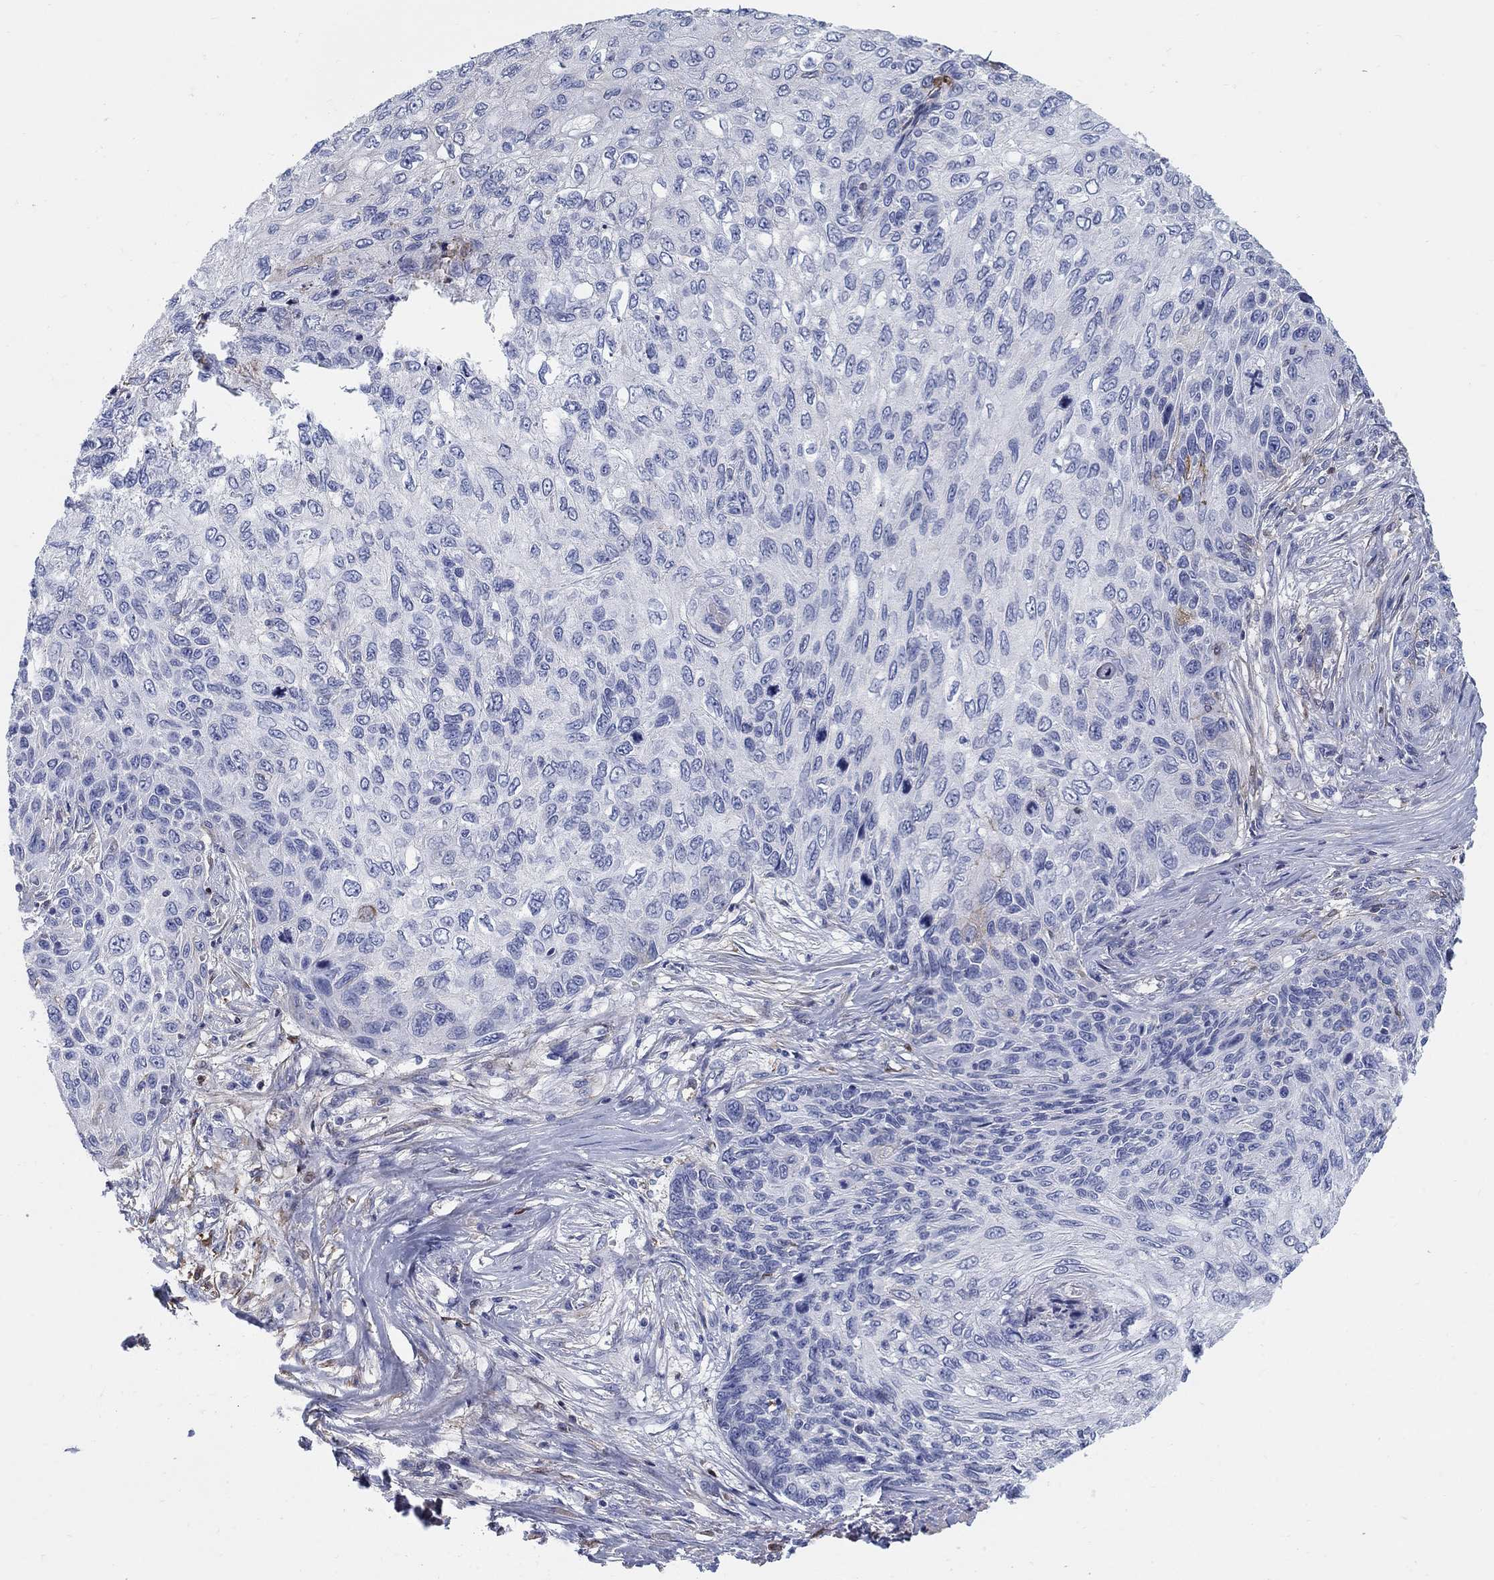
{"staining": {"intensity": "negative", "quantity": "none", "location": "none"}, "tissue": "skin cancer", "cell_type": "Tumor cells", "image_type": "cancer", "snomed": [{"axis": "morphology", "description": "Squamous cell carcinoma, NOS"}, {"axis": "topography", "description": "Skin"}], "caption": "A high-resolution histopathology image shows immunohistochemistry staining of skin squamous cell carcinoma, which demonstrates no significant expression in tumor cells.", "gene": "HEATR4", "patient": {"sex": "male", "age": 92}}